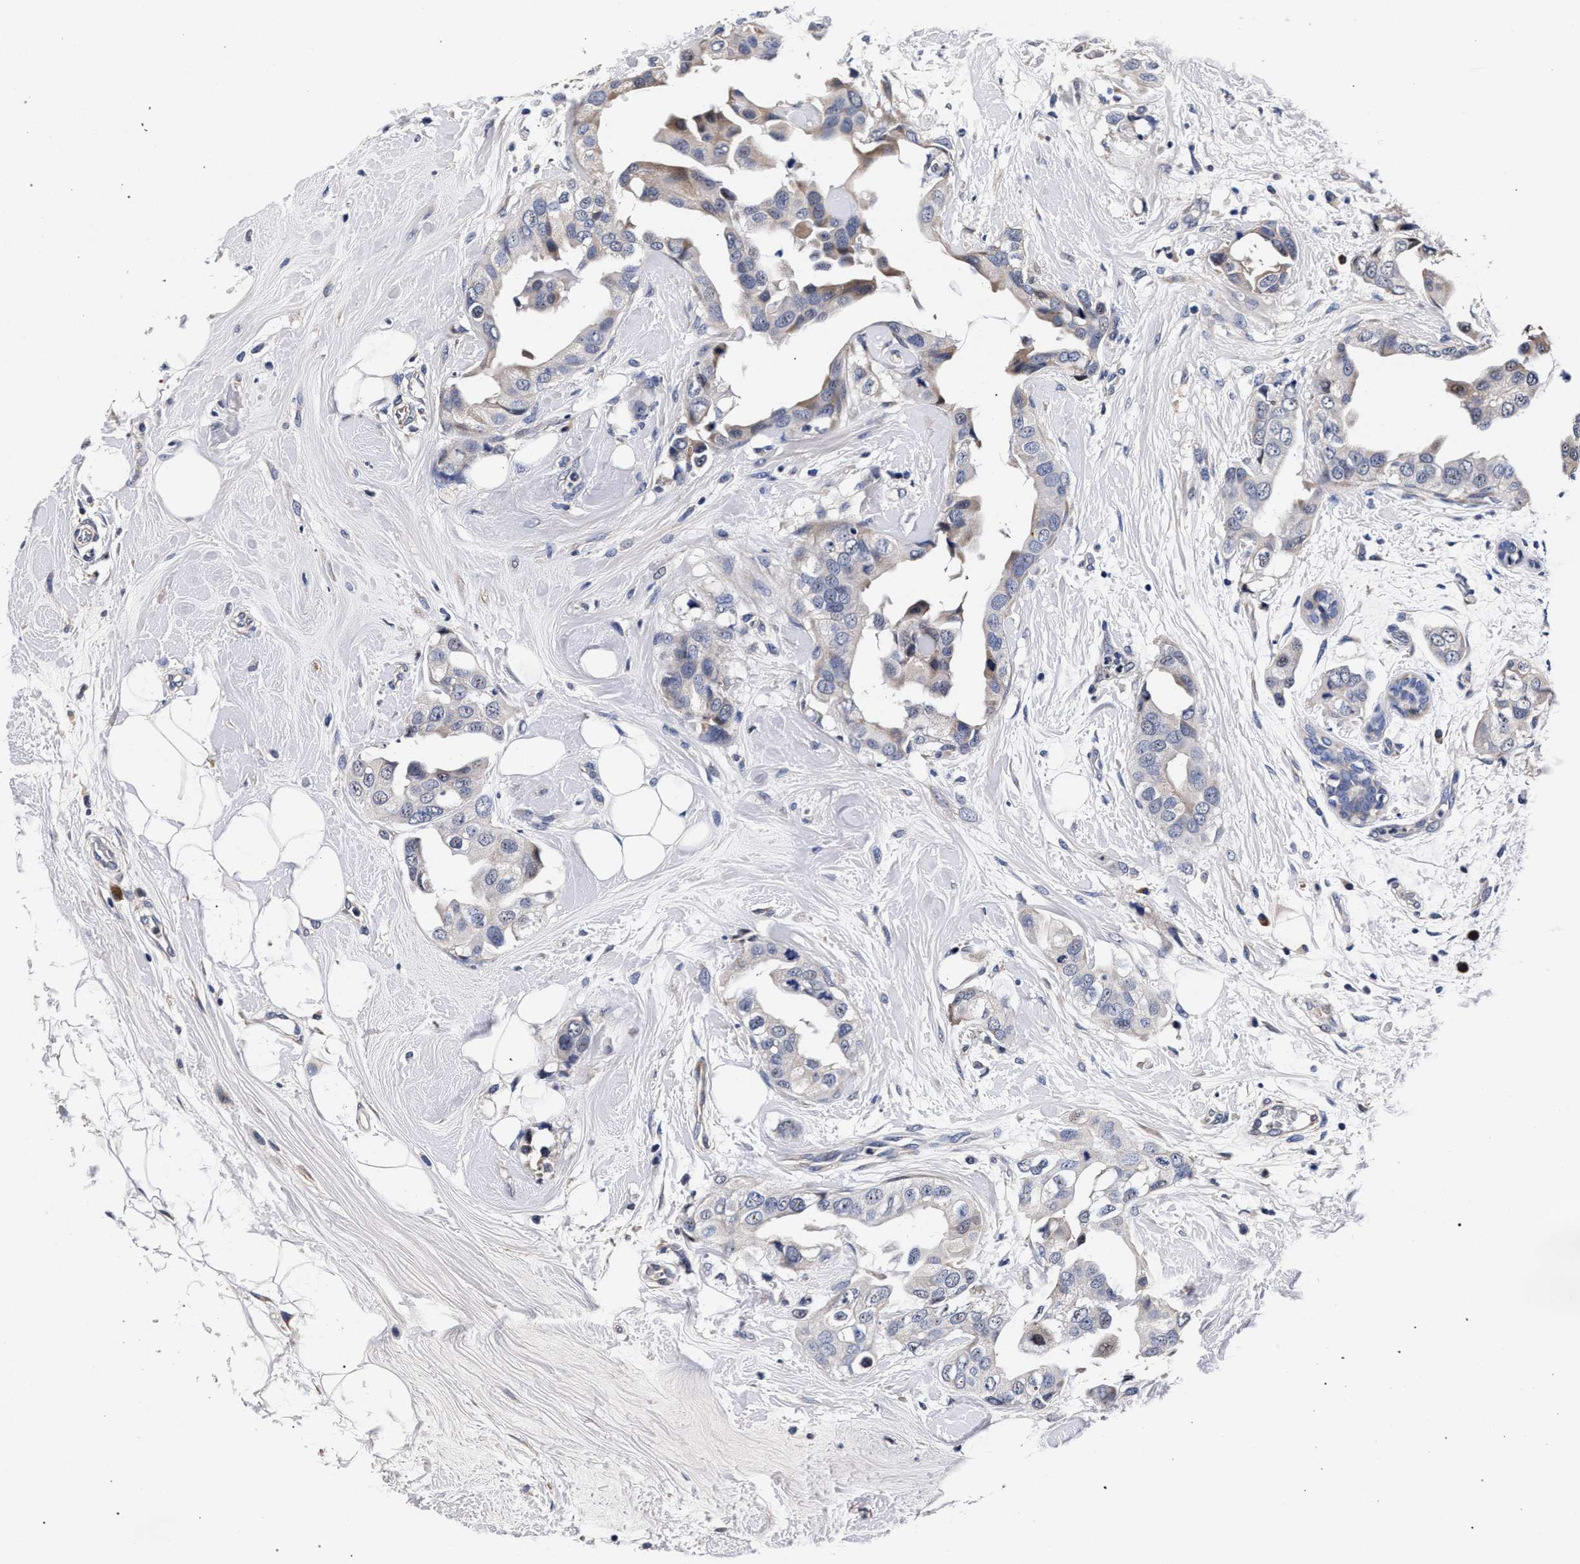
{"staining": {"intensity": "weak", "quantity": "<25%", "location": "cytoplasmic/membranous"}, "tissue": "breast cancer", "cell_type": "Tumor cells", "image_type": "cancer", "snomed": [{"axis": "morphology", "description": "Duct carcinoma"}, {"axis": "topography", "description": "Breast"}], "caption": "Immunohistochemical staining of breast cancer (intraductal carcinoma) demonstrates no significant staining in tumor cells. (DAB (3,3'-diaminobenzidine) IHC, high magnification).", "gene": "CFAP95", "patient": {"sex": "female", "age": 40}}